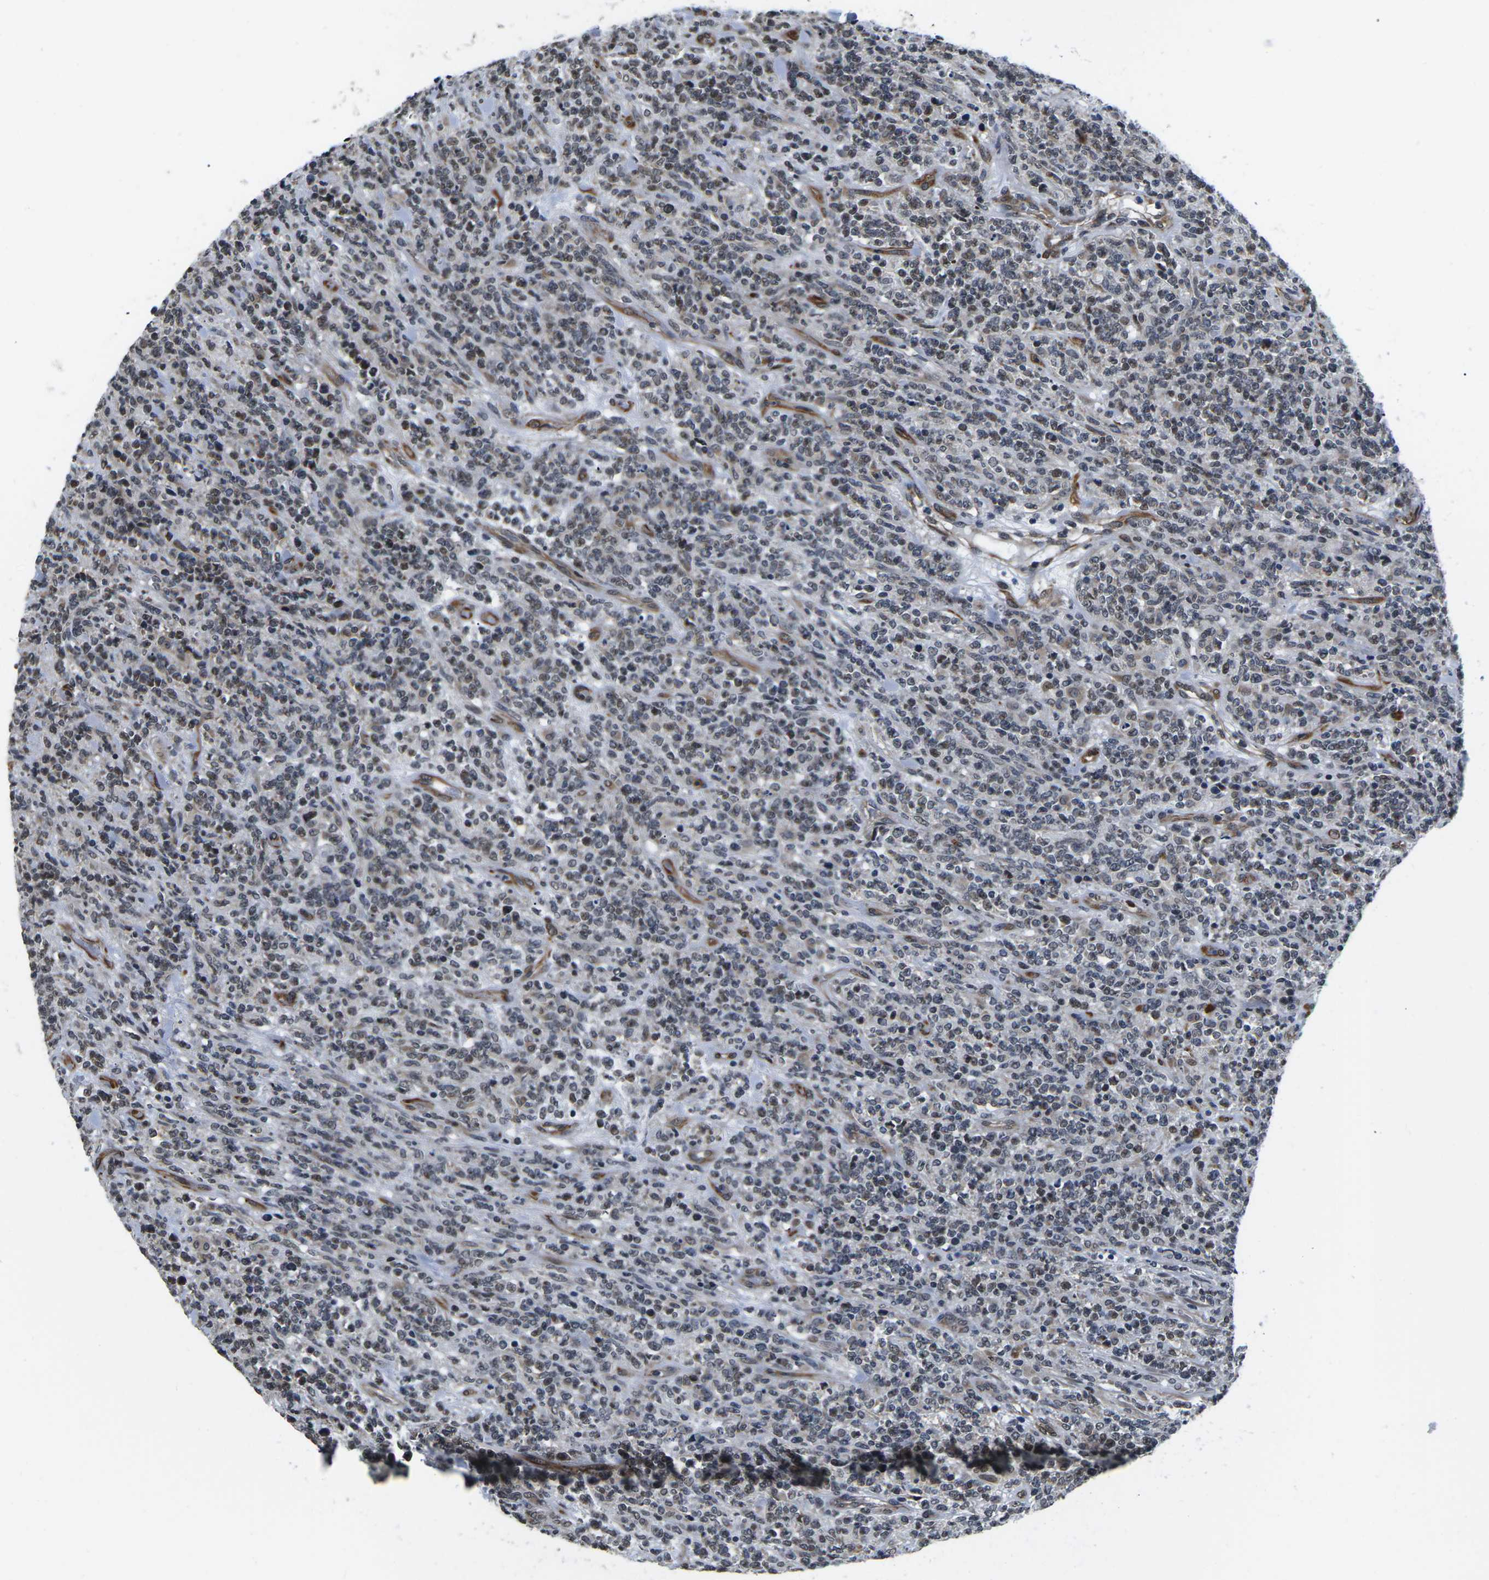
{"staining": {"intensity": "weak", "quantity": "25%-75%", "location": "nuclear"}, "tissue": "lymphoma", "cell_type": "Tumor cells", "image_type": "cancer", "snomed": [{"axis": "morphology", "description": "Malignant lymphoma, non-Hodgkin's type, High grade"}, {"axis": "topography", "description": "Soft tissue"}], "caption": "Immunohistochemical staining of human lymphoma displays low levels of weak nuclear expression in approximately 25%-75% of tumor cells. The staining was performed using DAB, with brown indicating positive protein expression. Nuclei are stained blue with hematoxylin.", "gene": "CCNE1", "patient": {"sex": "male", "age": 18}}